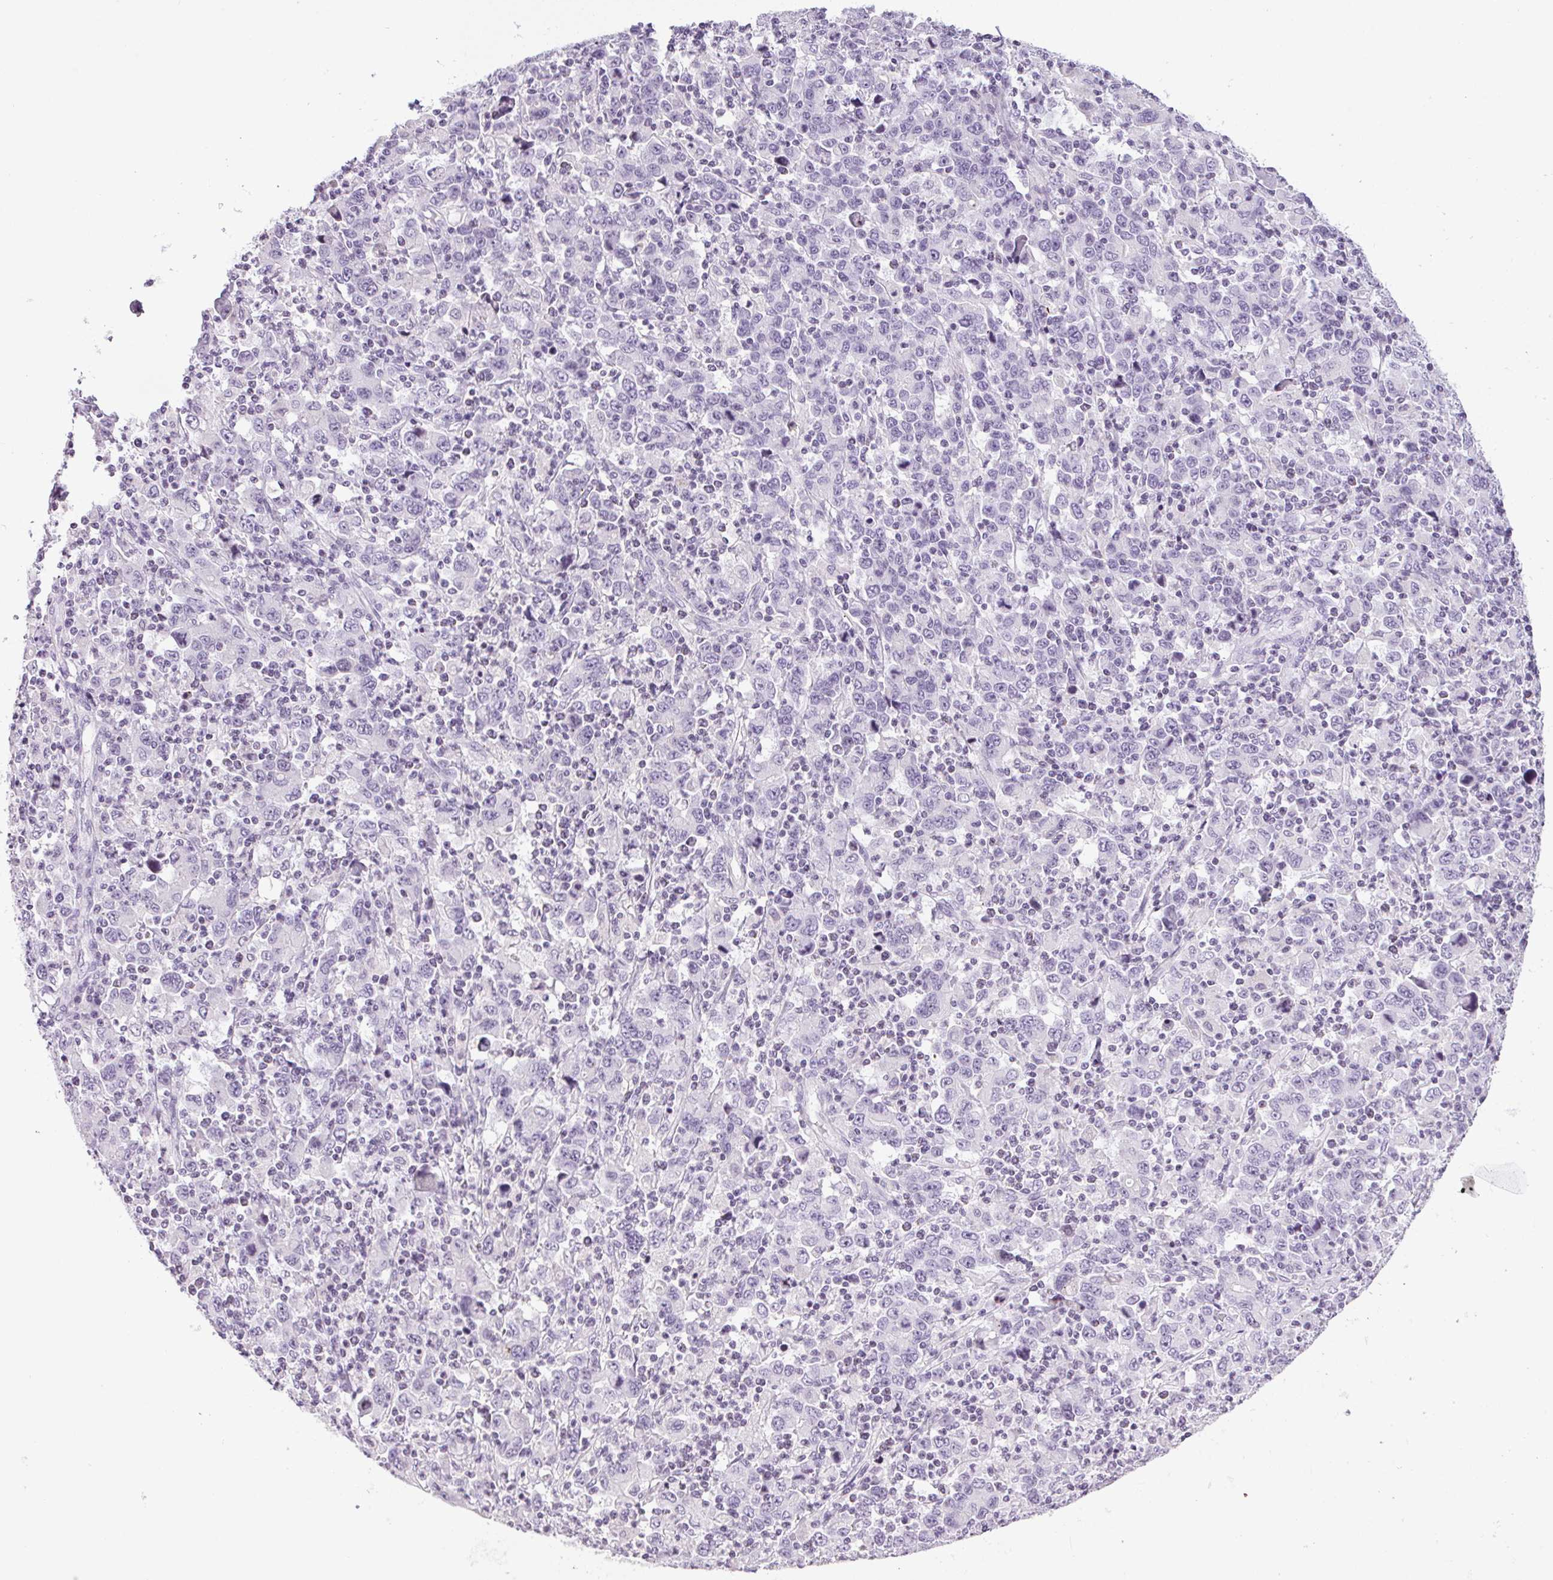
{"staining": {"intensity": "negative", "quantity": "none", "location": "none"}, "tissue": "stomach cancer", "cell_type": "Tumor cells", "image_type": "cancer", "snomed": [{"axis": "morphology", "description": "Adenocarcinoma, NOS"}, {"axis": "topography", "description": "Stomach, upper"}], "caption": "Immunohistochemistry (IHC) photomicrograph of neoplastic tissue: human adenocarcinoma (stomach) stained with DAB (3,3'-diaminobenzidine) reveals no significant protein positivity in tumor cells.", "gene": "TMEM88B", "patient": {"sex": "male", "age": 69}}